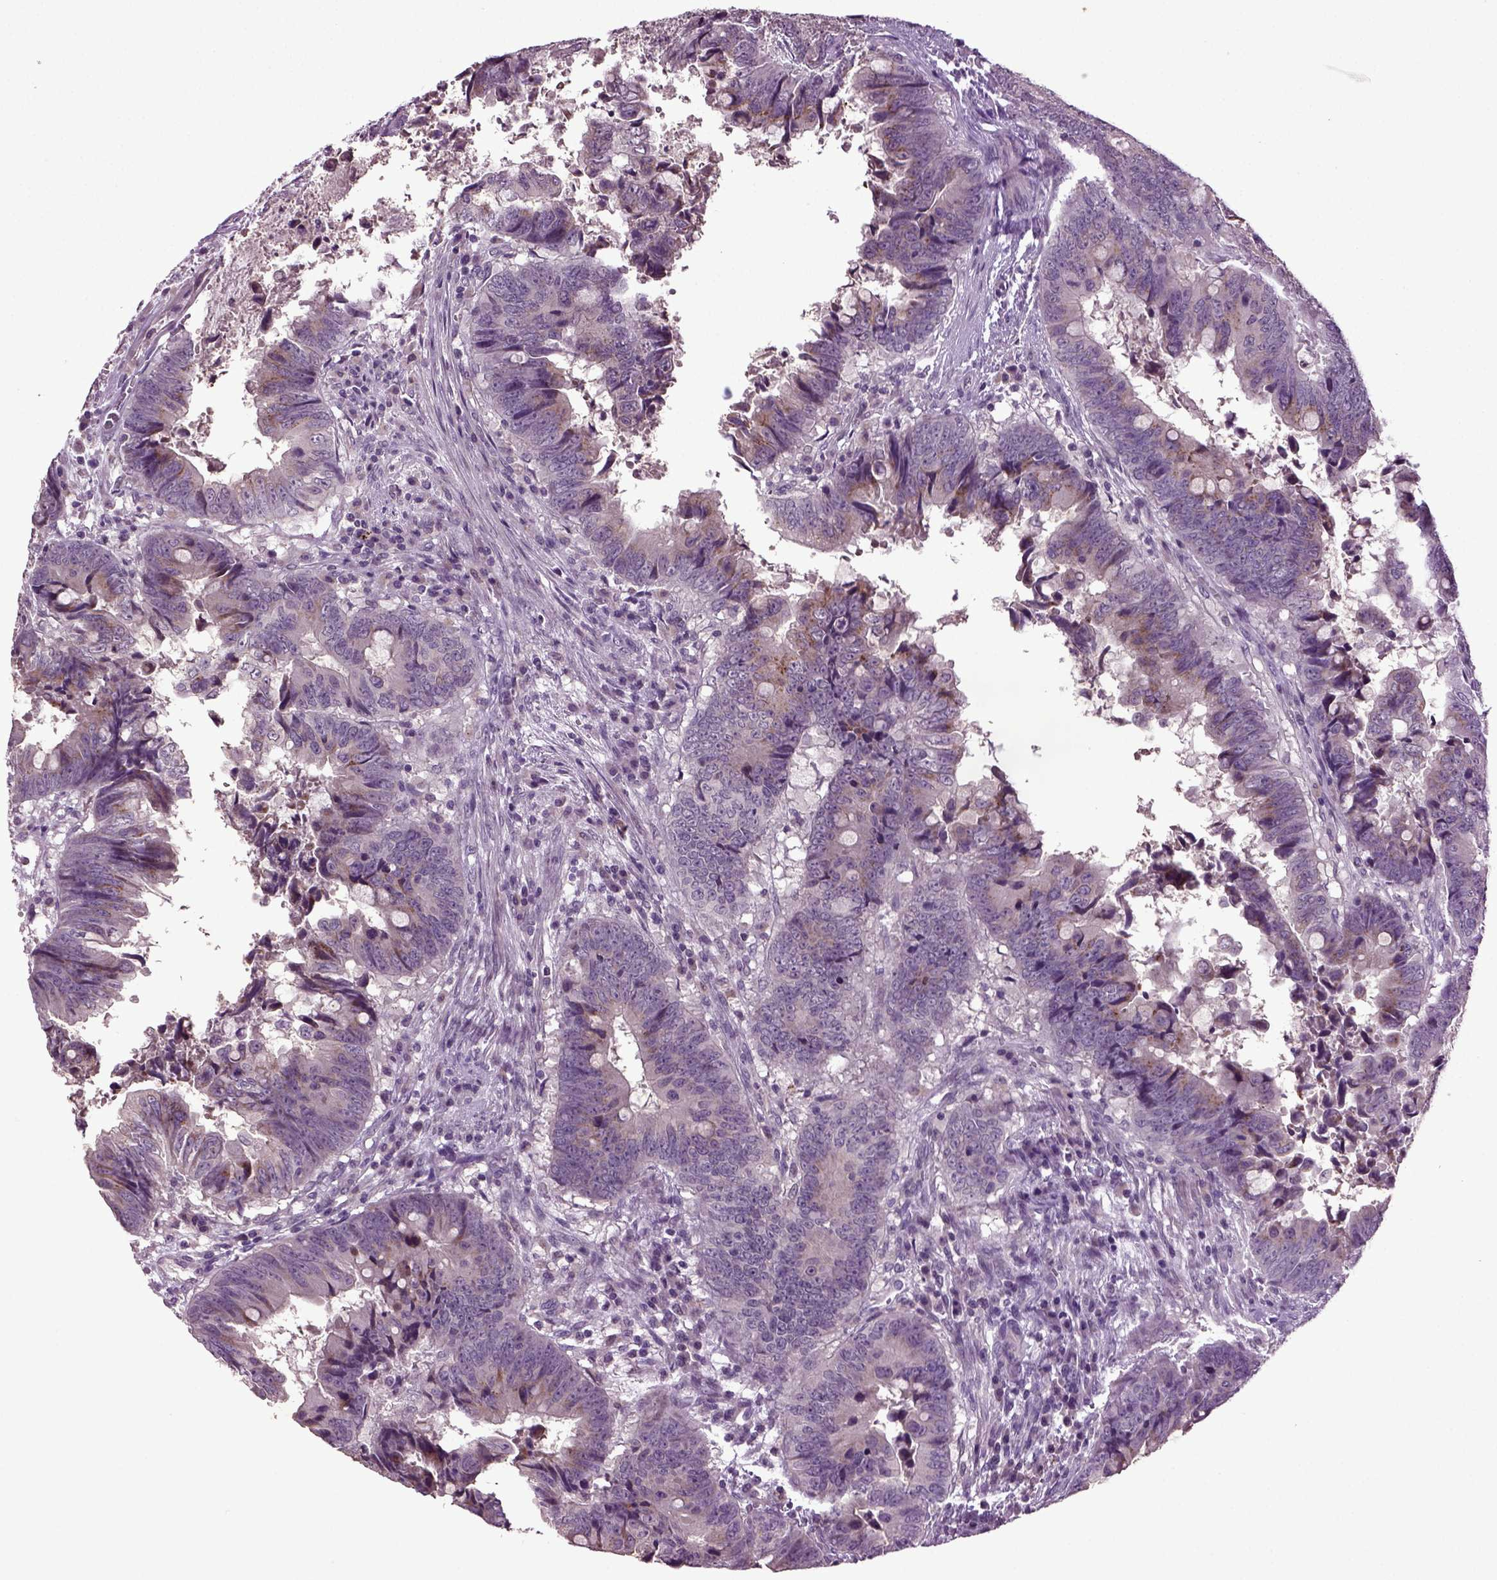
{"staining": {"intensity": "moderate", "quantity": "<25%", "location": "cytoplasmic/membranous"}, "tissue": "colorectal cancer", "cell_type": "Tumor cells", "image_type": "cancer", "snomed": [{"axis": "morphology", "description": "Adenocarcinoma, NOS"}, {"axis": "topography", "description": "Colon"}], "caption": "A brown stain highlights moderate cytoplasmic/membranous staining of a protein in human adenocarcinoma (colorectal) tumor cells.", "gene": "SLC17A6", "patient": {"sex": "female", "age": 82}}